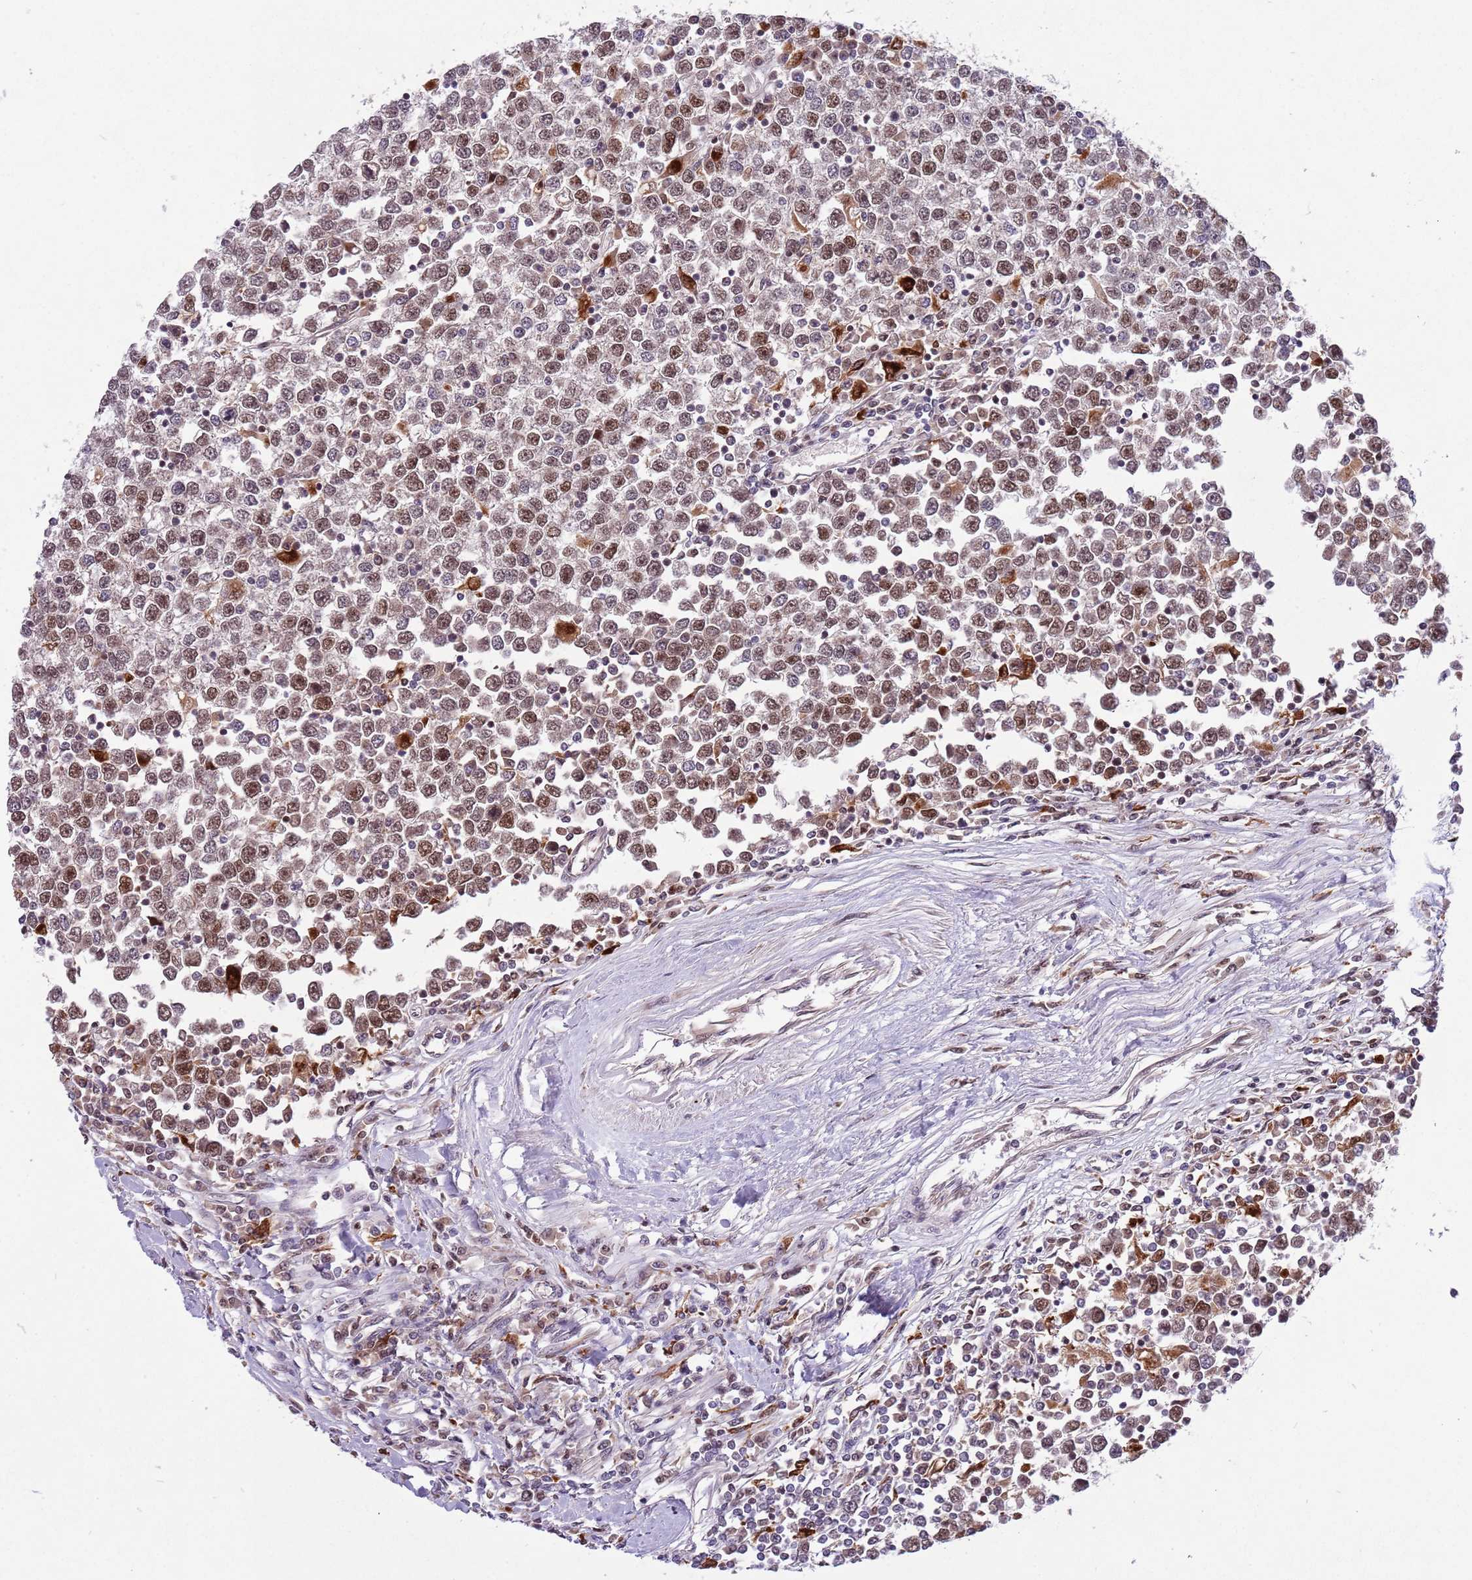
{"staining": {"intensity": "moderate", "quantity": ">75%", "location": "cytoplasmic/membranous,nuclear"}, "tissue": "testis cancer", "cell_type": "Tumor cells", "image_type": "cancer", "snomed": [{"axis": "morphology", "description": "Seminoma, NOS"}, {"axis": "topography", "description": "Testis"}], "caption": "Seminoma (testis) tissue displays moderate cytoplasmic/membranous and nuclear staining in approximately >75% of tumor cells, visualized by immunohistochemistry. (DAB = brown stain, brightfield microscopy at high magnification).", "gene": "TRIM27", "patient": {"sex": "male", "age": 65}}